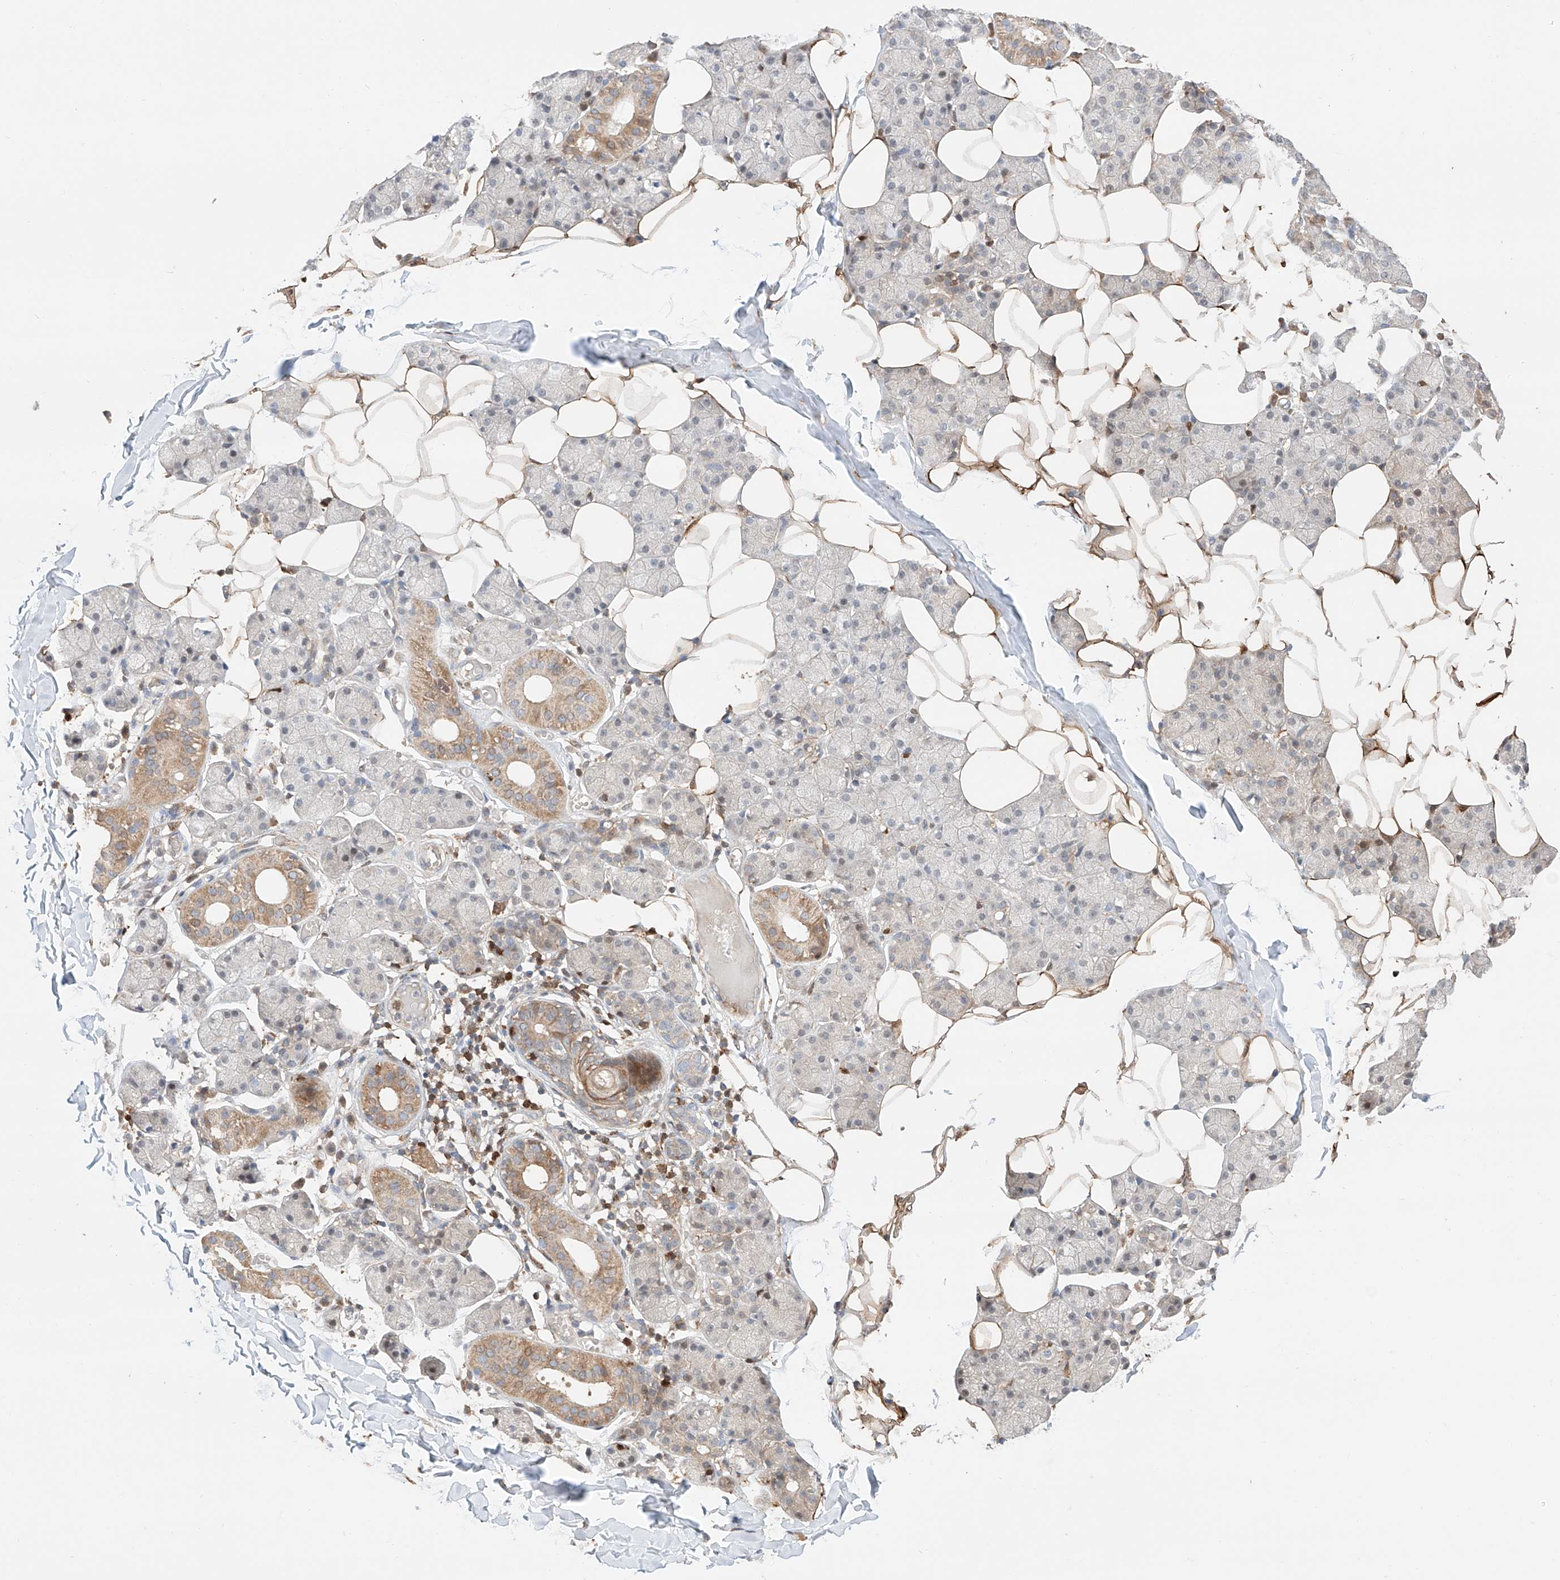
{"staining": {"intensity": "moderate", "quantity": "<25%", "location": "cytoplasmic/membranous"}, "tissue": "salivary gland", "cell_type": "Glandular cells", "image_type": "normal", "snomed": [{"axis": "morphology", "description": "Normal tissue, NOS"}, {"axis": "topography", "description": "Salivary gland"}], "caption": "Salivary gland stained with DAB immunohistochemistry shows low levels of moderate cytoplasmic/membranous expression in about <25% of glandular cells.", "gene": "IGSF22", "patient": {"sex": "female", "age": 33}}